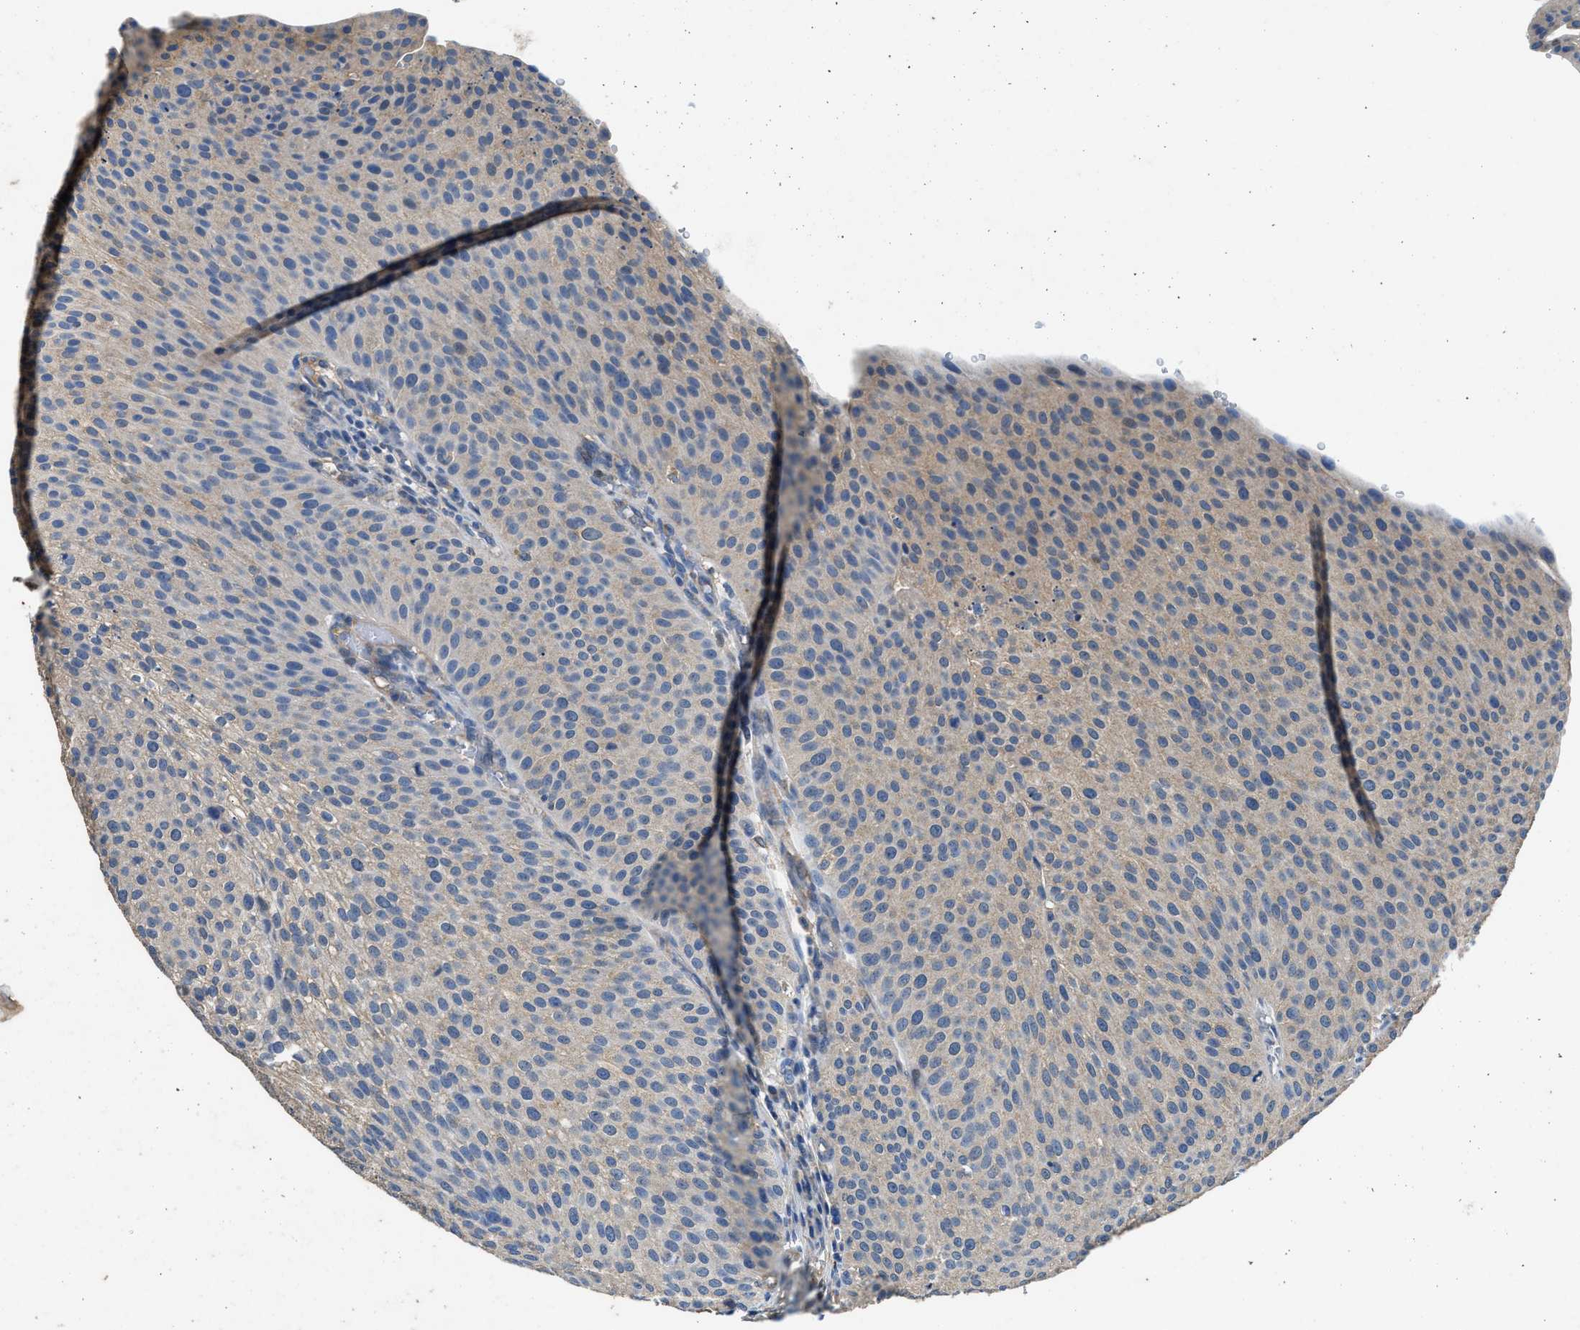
{"staining": {"intensity": "weak", "quantity": "<25%", "location": "cytoplasmic/membranous"}, "tissue": "urothelial cancer", "cell_type": "Tumor cells", "image_type": "cancer", "snomed": [{"axis": "morphology", "description": "Urothelial carcinoma, Low grade"}, {"axis": "topography", "description": "Smooth muscle"}, {"axis": "topography", "description": "Urinary bladder"}], "caption": "A high-resolution image shows IHC staining of low-grade urothelial carcinoma, which displays no significant expression in tumor cells.", "gene": "CDK15", "patient": {"sex": "male", "age": 60}}